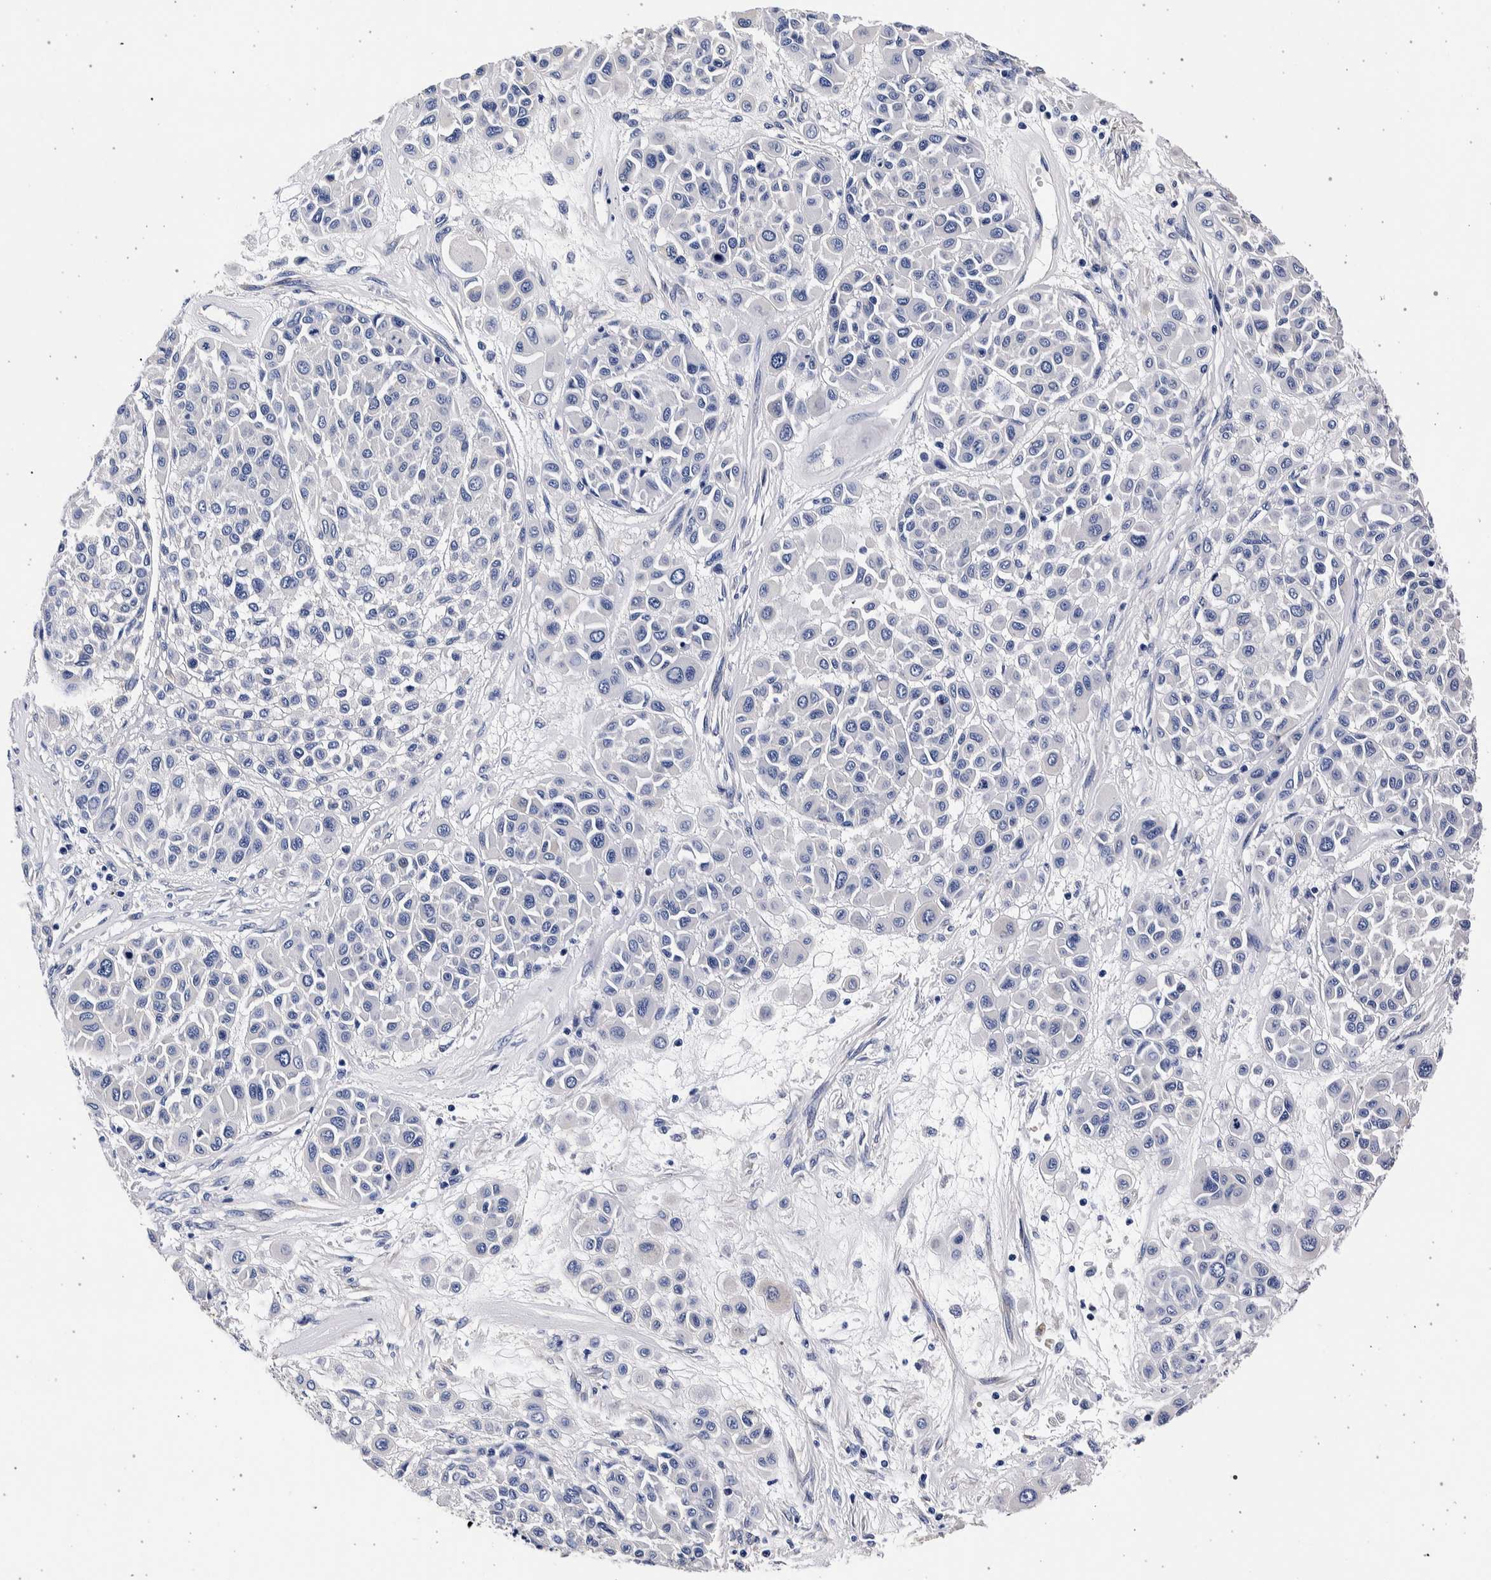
{"staining": {"intensity": "negative", "quantity": "none", "location": "none"}, "tissue": "melanoma", "cell_type": "Tumor cells", "image_type": "cancer", "snomed": [{"axis": "morphology", "description": "Malignant melanoma, Metastatic site"}, {"axis": "topography", "description": "Soft tissue"}], "caption": "Immunohistochemical staining of human melanoma reveals no significant staining in tumor cells.", "gene": "NIBAN2", "patient": {"sex": "male", "age": 41}}